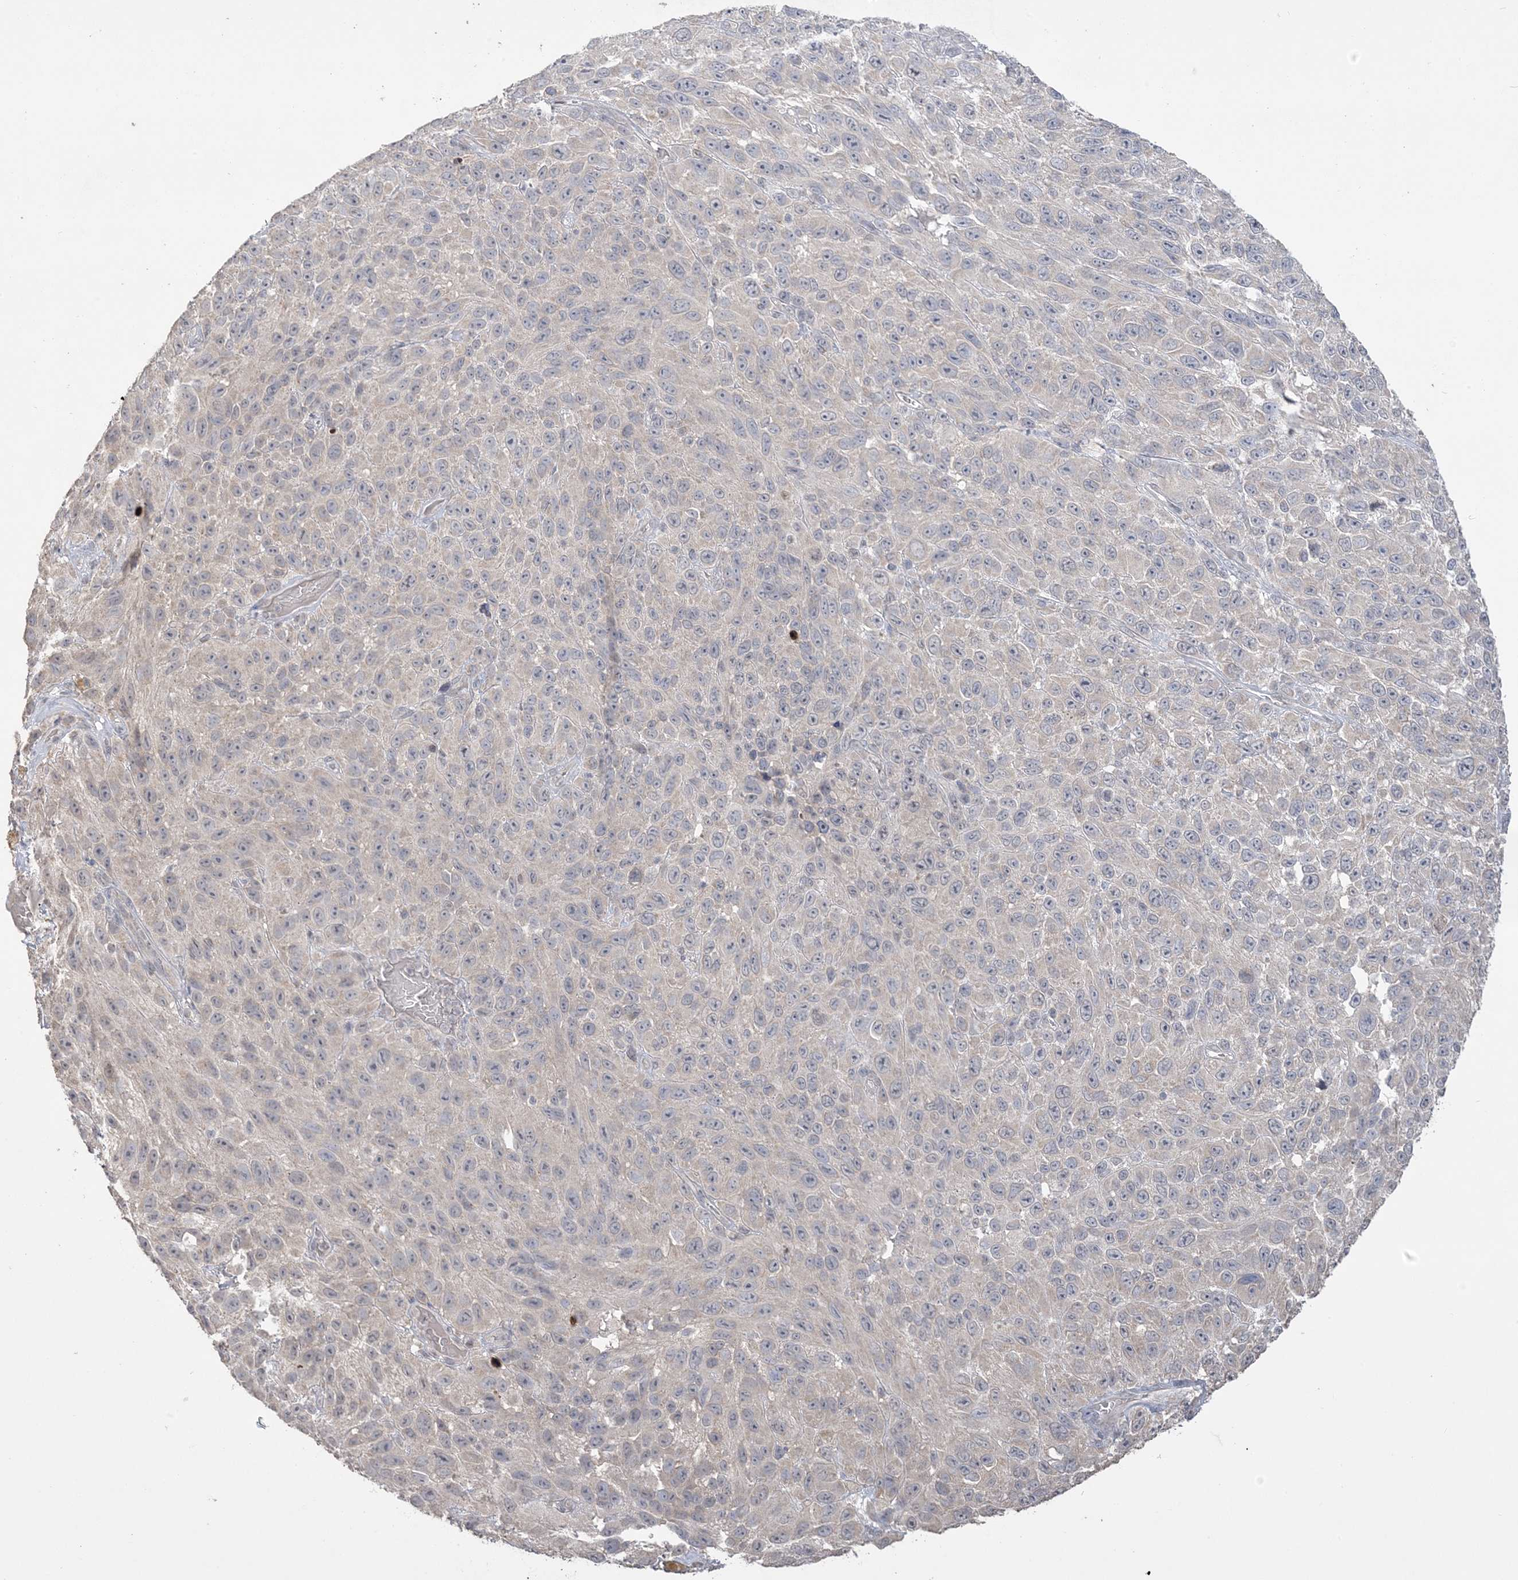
{"staining": {"intensity": "negative", "quantity": "none", "location": "none"}, "tissue": "melanoma", "cell_type": "Tumor cells", "image_type": "cancer", "snomed": [{"axis": "morphology", "description": "Malignant melanoma, NOS"}, {"axis": "topography", "description": "Skin"}], "caption": "Tumor cells are negative for protein expression in human melanoma. (DAB (3,3'-diaminobenzidine) immunohistochemistry, high magnification).", "gene": "XRN1", "patient": {"sex": "female", "age": 96}}